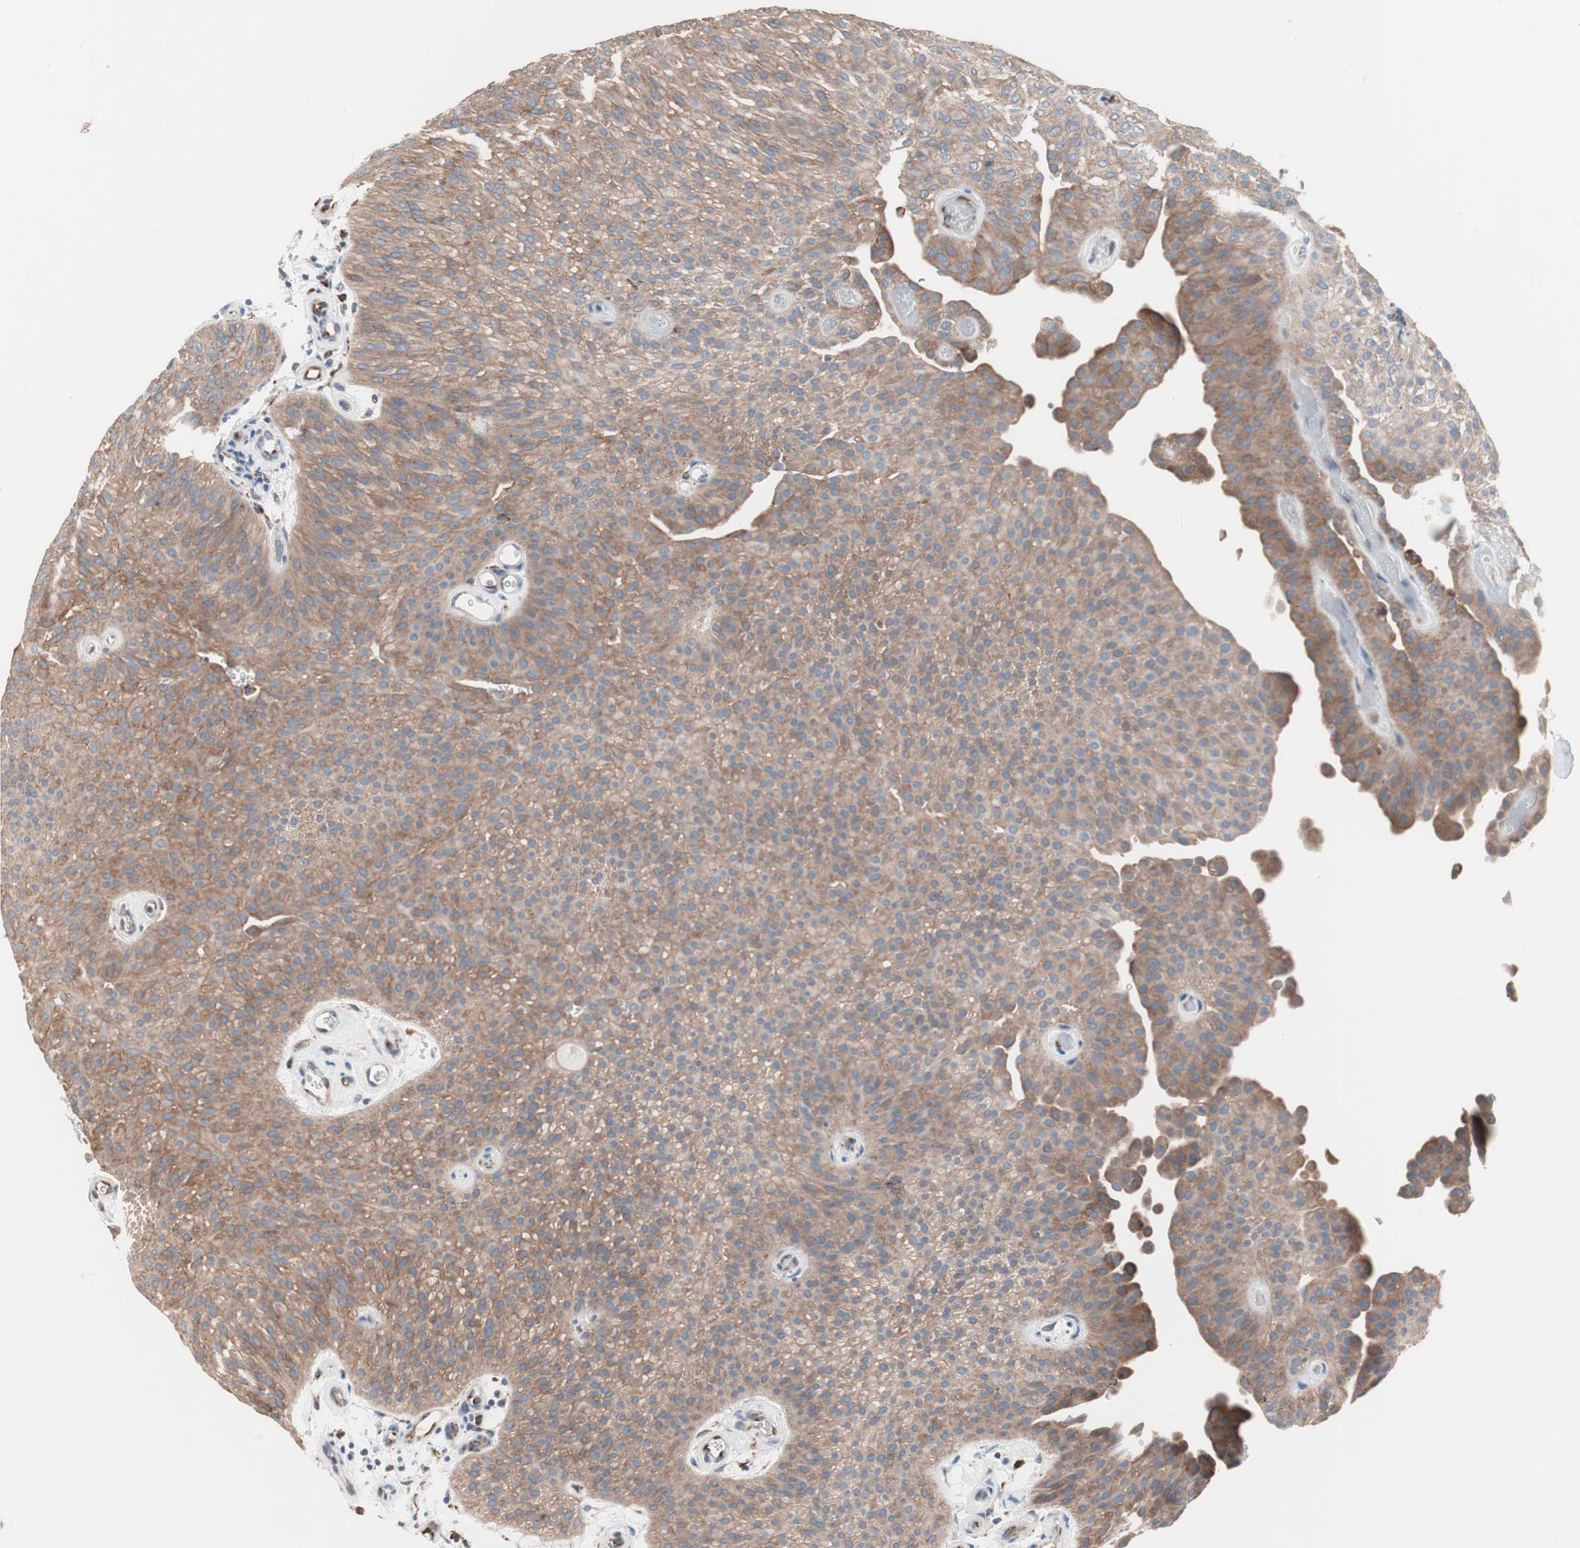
{"staining": {"intensity": "moderate", "quantity": ">75%", "location": "cytoplasmic/membranous"}, "tissue": "urothelial cancer", "cell_type": "Tumor cells", "image_type": "cancer", "snomed": [{"axis": "morphology", "description": "Urothelial carcinoma, Low grade"}, {"axis": "topography", "description": "Urinary bladder"}], "caption": "This histopathology image demonstrates IHC staining of urothelial carcinoma (low-grade), with medium moderate cytoplasmic/membranous staining in approximately >75% of tumor cells.", "gene": "SLC27A4", "patient": {"sex": "female", "age": 60}}